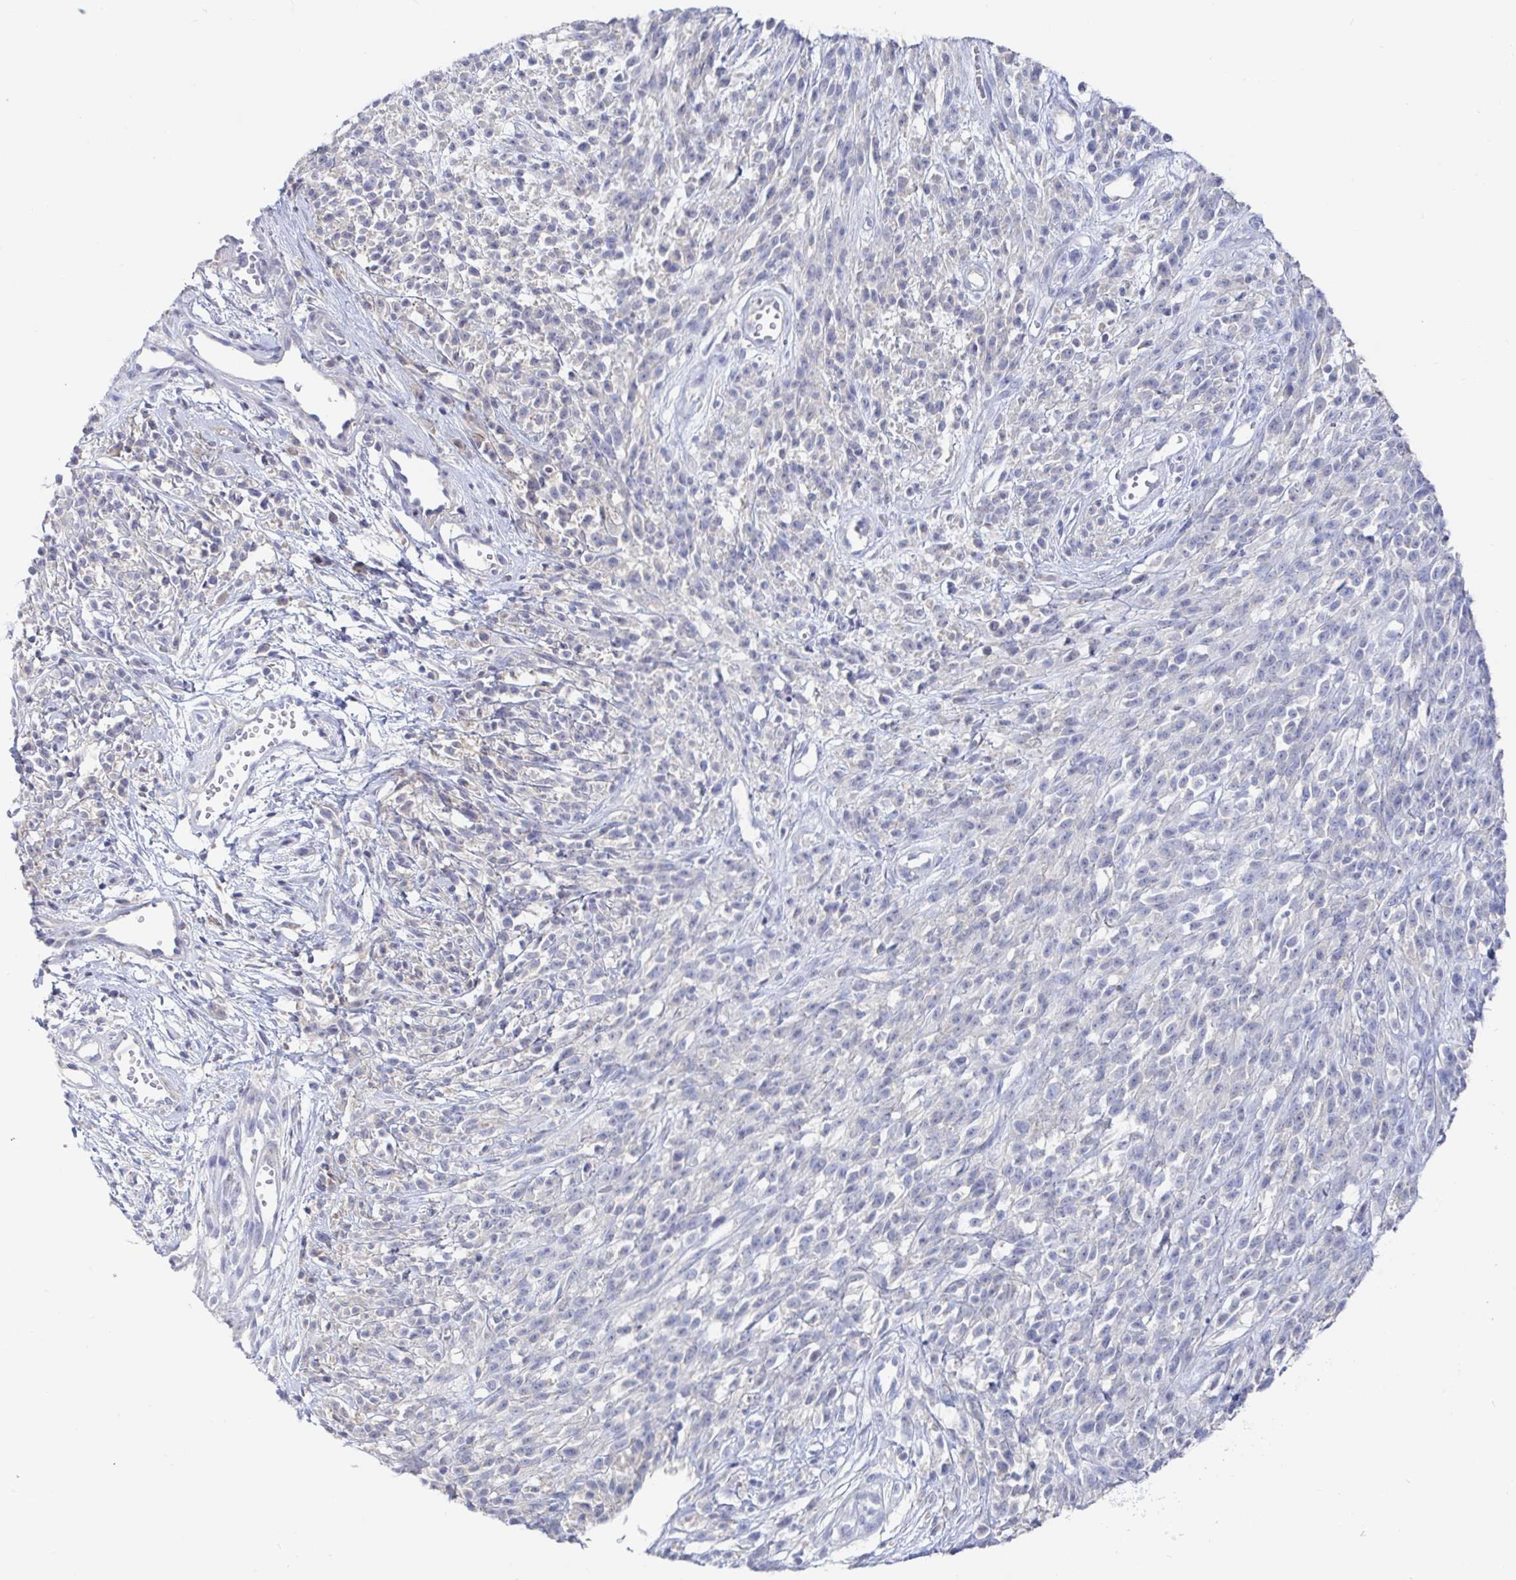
{"staining": {"intensity": "negative", "quantity": "none", "location": "none"}, "tissue": "melanoma", "cell_type": "Tumor cells", "image_type": "cancer", "snomed": [{"axis": "morphology", "description": "Malignant melanoma, NOS"}, {"axis": "topography", "description": "Skin"}, {"axis": "topography", "description": "Skin of trunk"}], "caption": "This micrograph is of malignant melanoma stained with immunohistochemistry to label a protein in brown with the nuclei are counter-stained blue. There is no expression in tumor cells. (Brightfield microscopy of DAB (3,3'-diaminobenzidine) immunohistochemistry (IHC) at high magnification).", "gene": "ZNF430", "patient": {"sex": "male", "age": 74}}